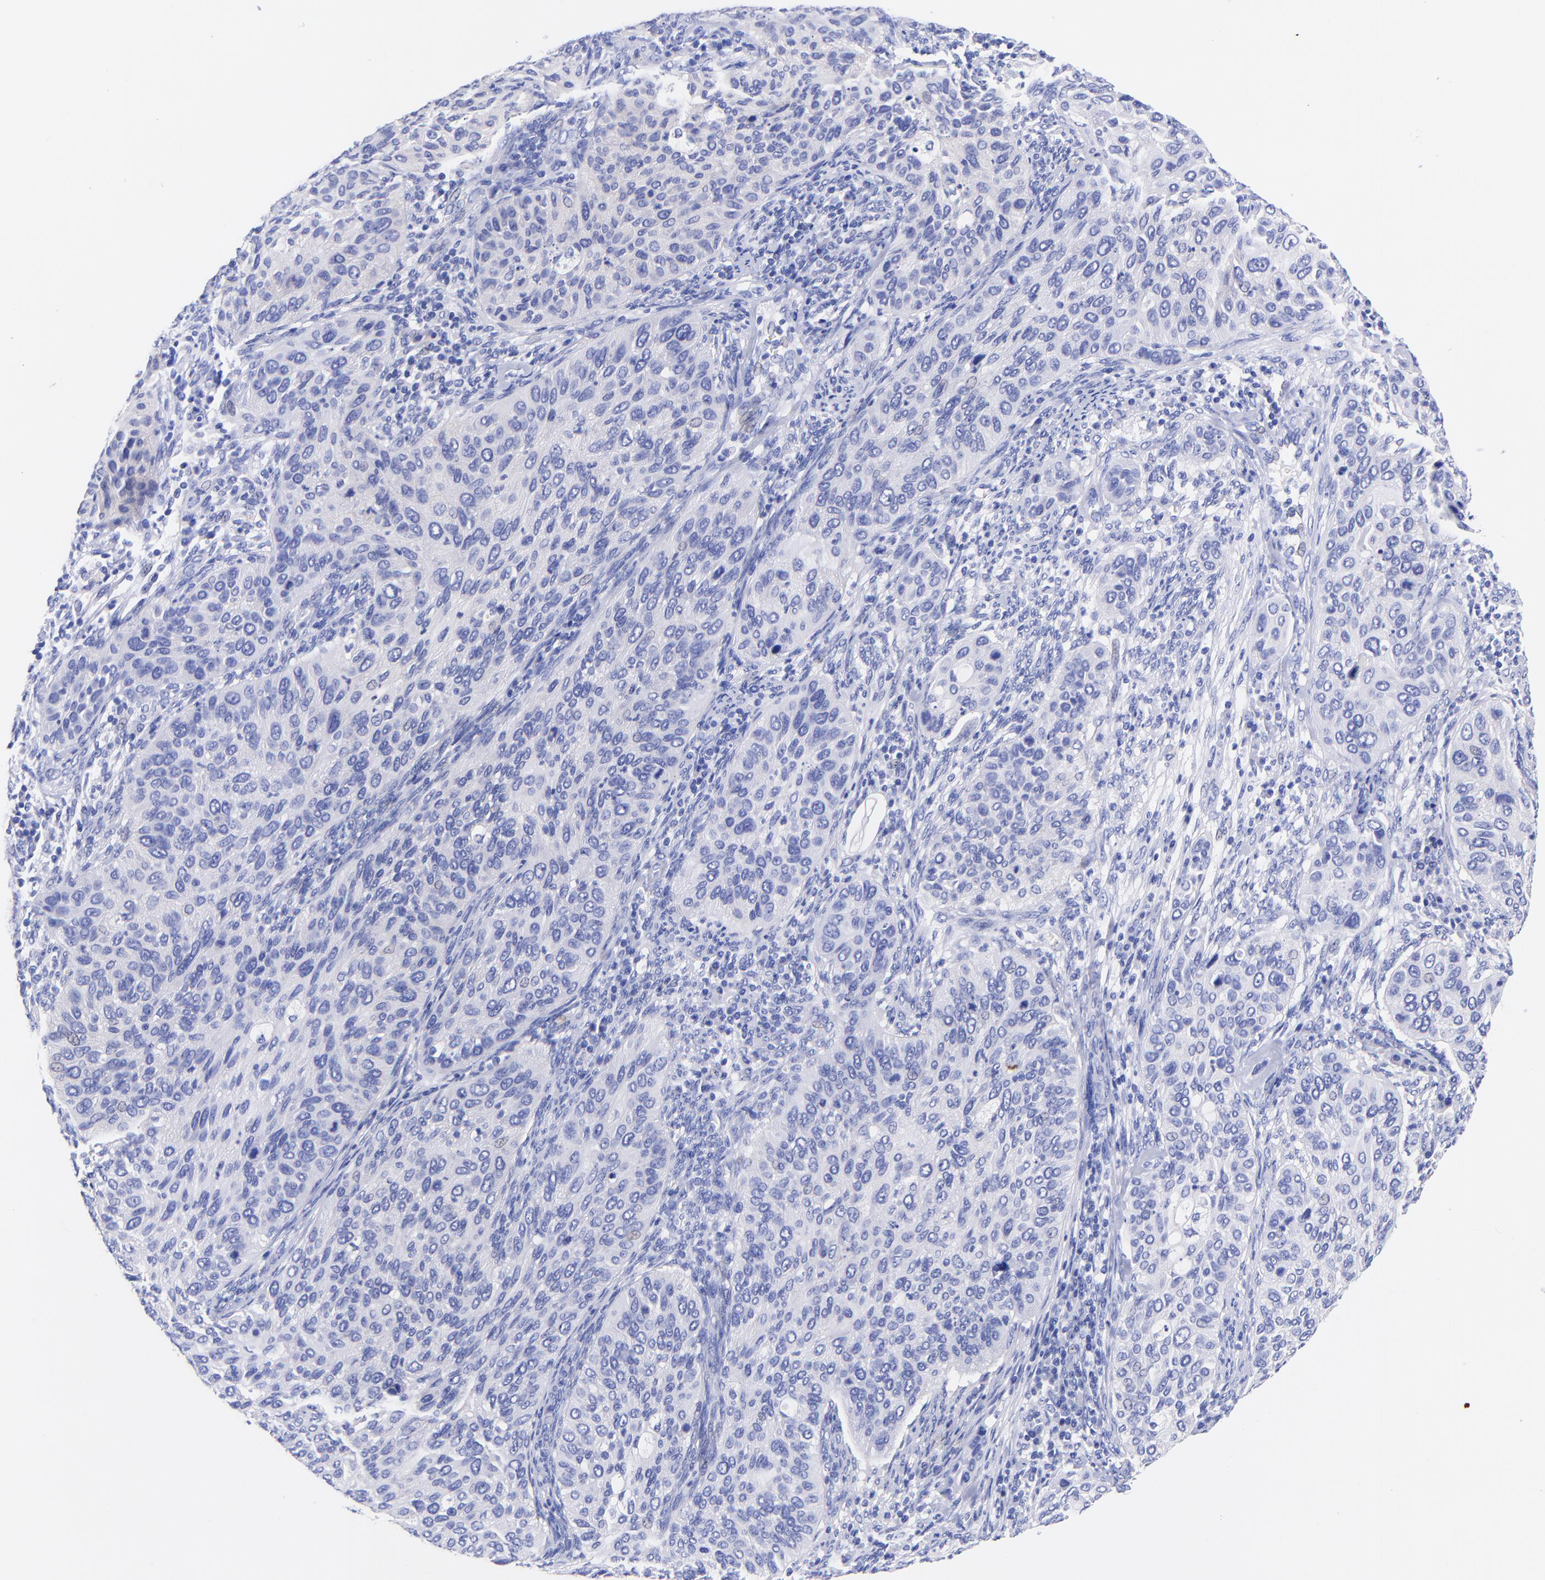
{"staining": {"intensity": "negative", "quantity": "none", "location": "none"}, "tissue": "cervical cancer", "cell_type": "Tumor cells", "image_type": "cancer", "snomed": [{"axis": "morphology", "description": "Squamous cell carcinoma, NOS"}, {"axis": "topography", "description": "Cervix"}], "caption": "Tumor cells show no significant protein staining in cervical squamous cell carcinoma. (Stains: DAB (3,3'-diaminobenzidine) immunohistochemistry (IHC) with hematoxylin counter stain, Microscopy: brightfield microscopy at high magnification).", "gene": "GPHN", "patient": {"sex": "female", "age": 57}}